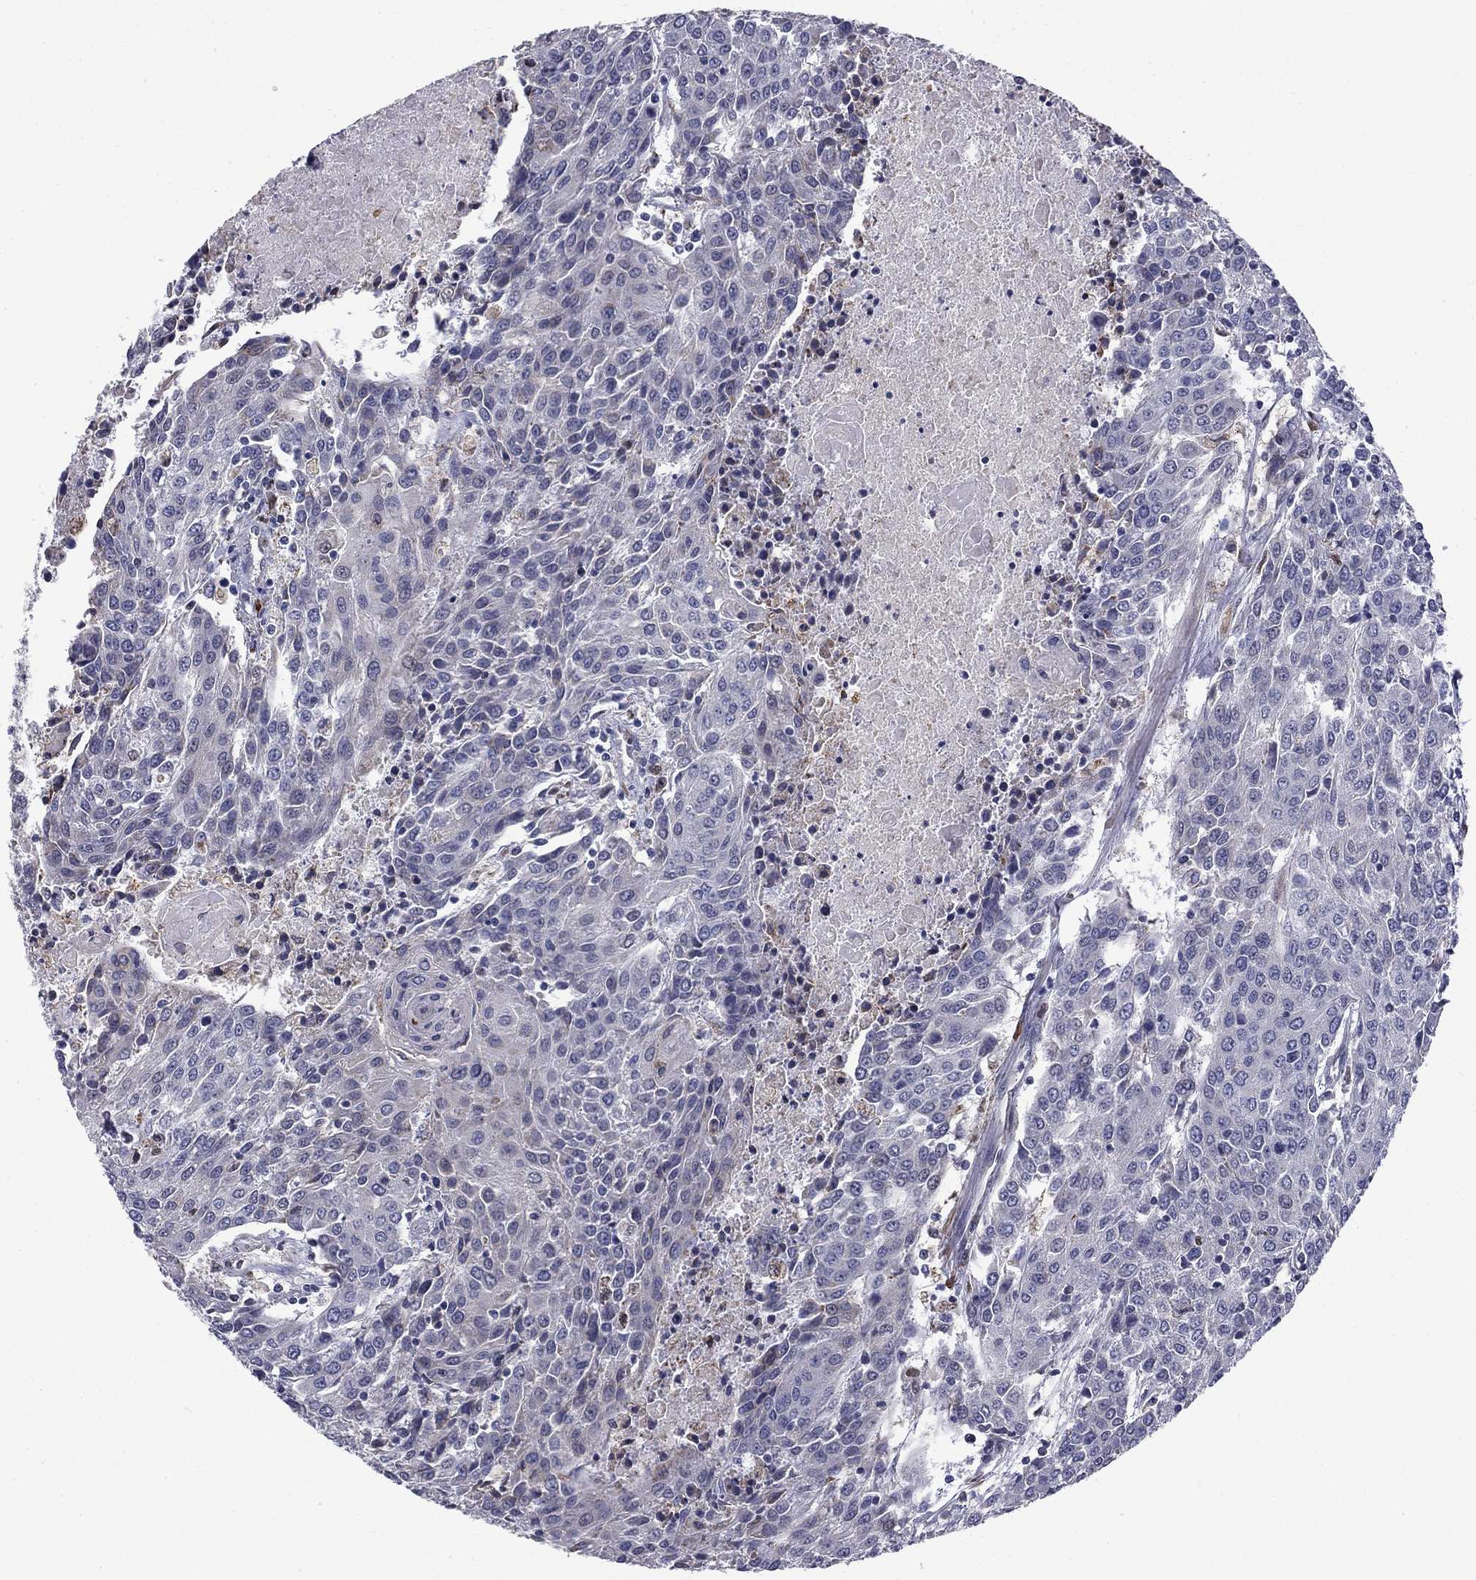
{"staining": {"intensity": "negative", "quantity": "none", "location": "none"}, "tissue": "urothelial cancer", "cell_type": "Tumor cells", "image_type": "cancer", "snomed": [{"axis": "morphology", "description": "Urothelial carcinoma, High grade"}, {"axis": "topography", "description": "Urinary bladder"}], "caption": "Immunohistochemical staining of human urothelial carcinoma (high-grade) demonstrates no significant staining in tumor cells.", "gene": "HSPB2", "patient": {"sex": "female", "age": 85}}